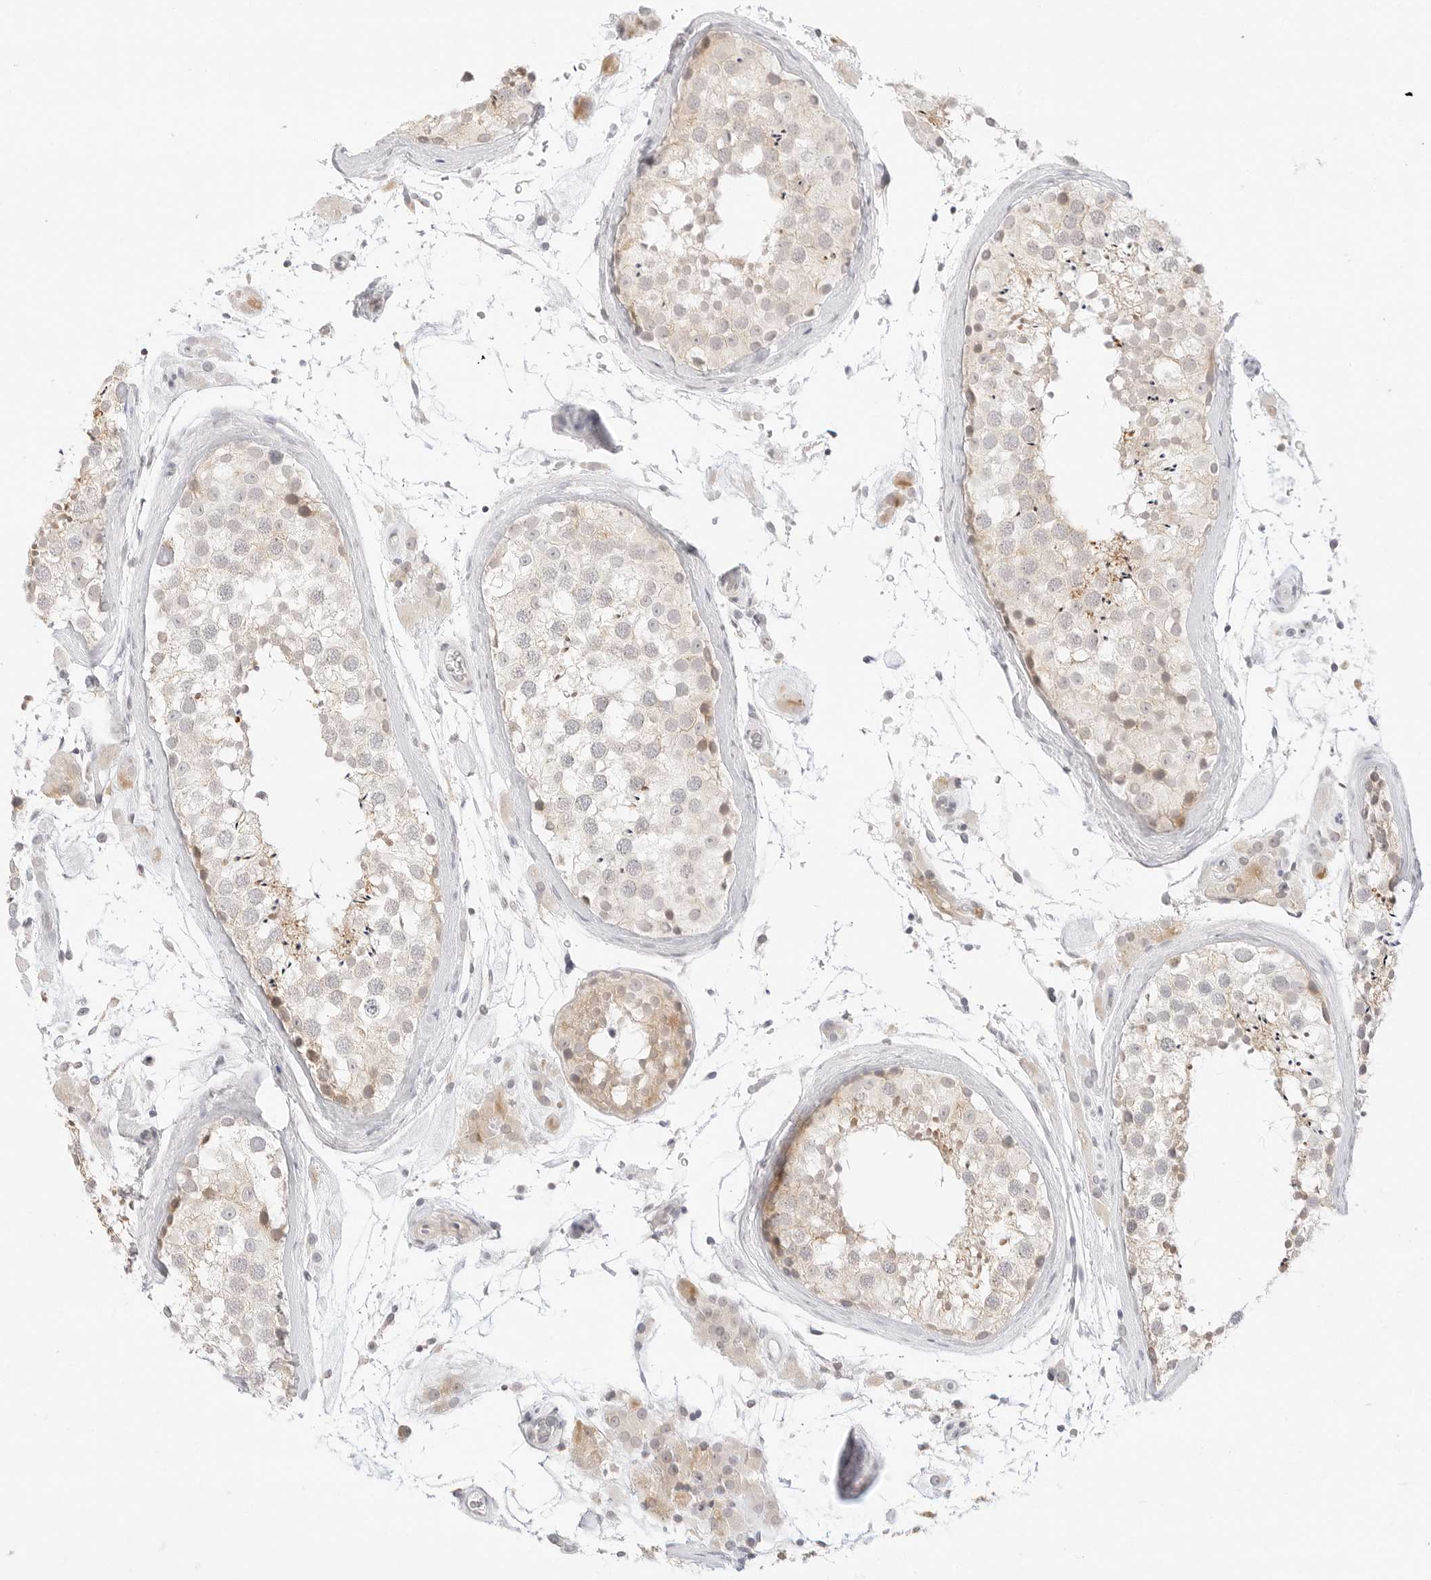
{"staining": {"intensity": "moderate", "quantity": "<25%", "location": "cytoplasmic/membranous"}, "tissue": "testis", "cell_type": "Cells in seminiferous ducts", "image_type": "normal", "snomed": [{"axis": "morphology", "description": "Normal tissue, NOS"}, {"axis": "topography", "description": "Testis"}], "caption": "Brown immunohistochemical staining in normal human testis demonstrates moderate cytoplasmic/membranous staining in about <25% of cells in seminiferous ducts.", "gene": "GNAS", "patient": {"sex": "male", "age": 46}}